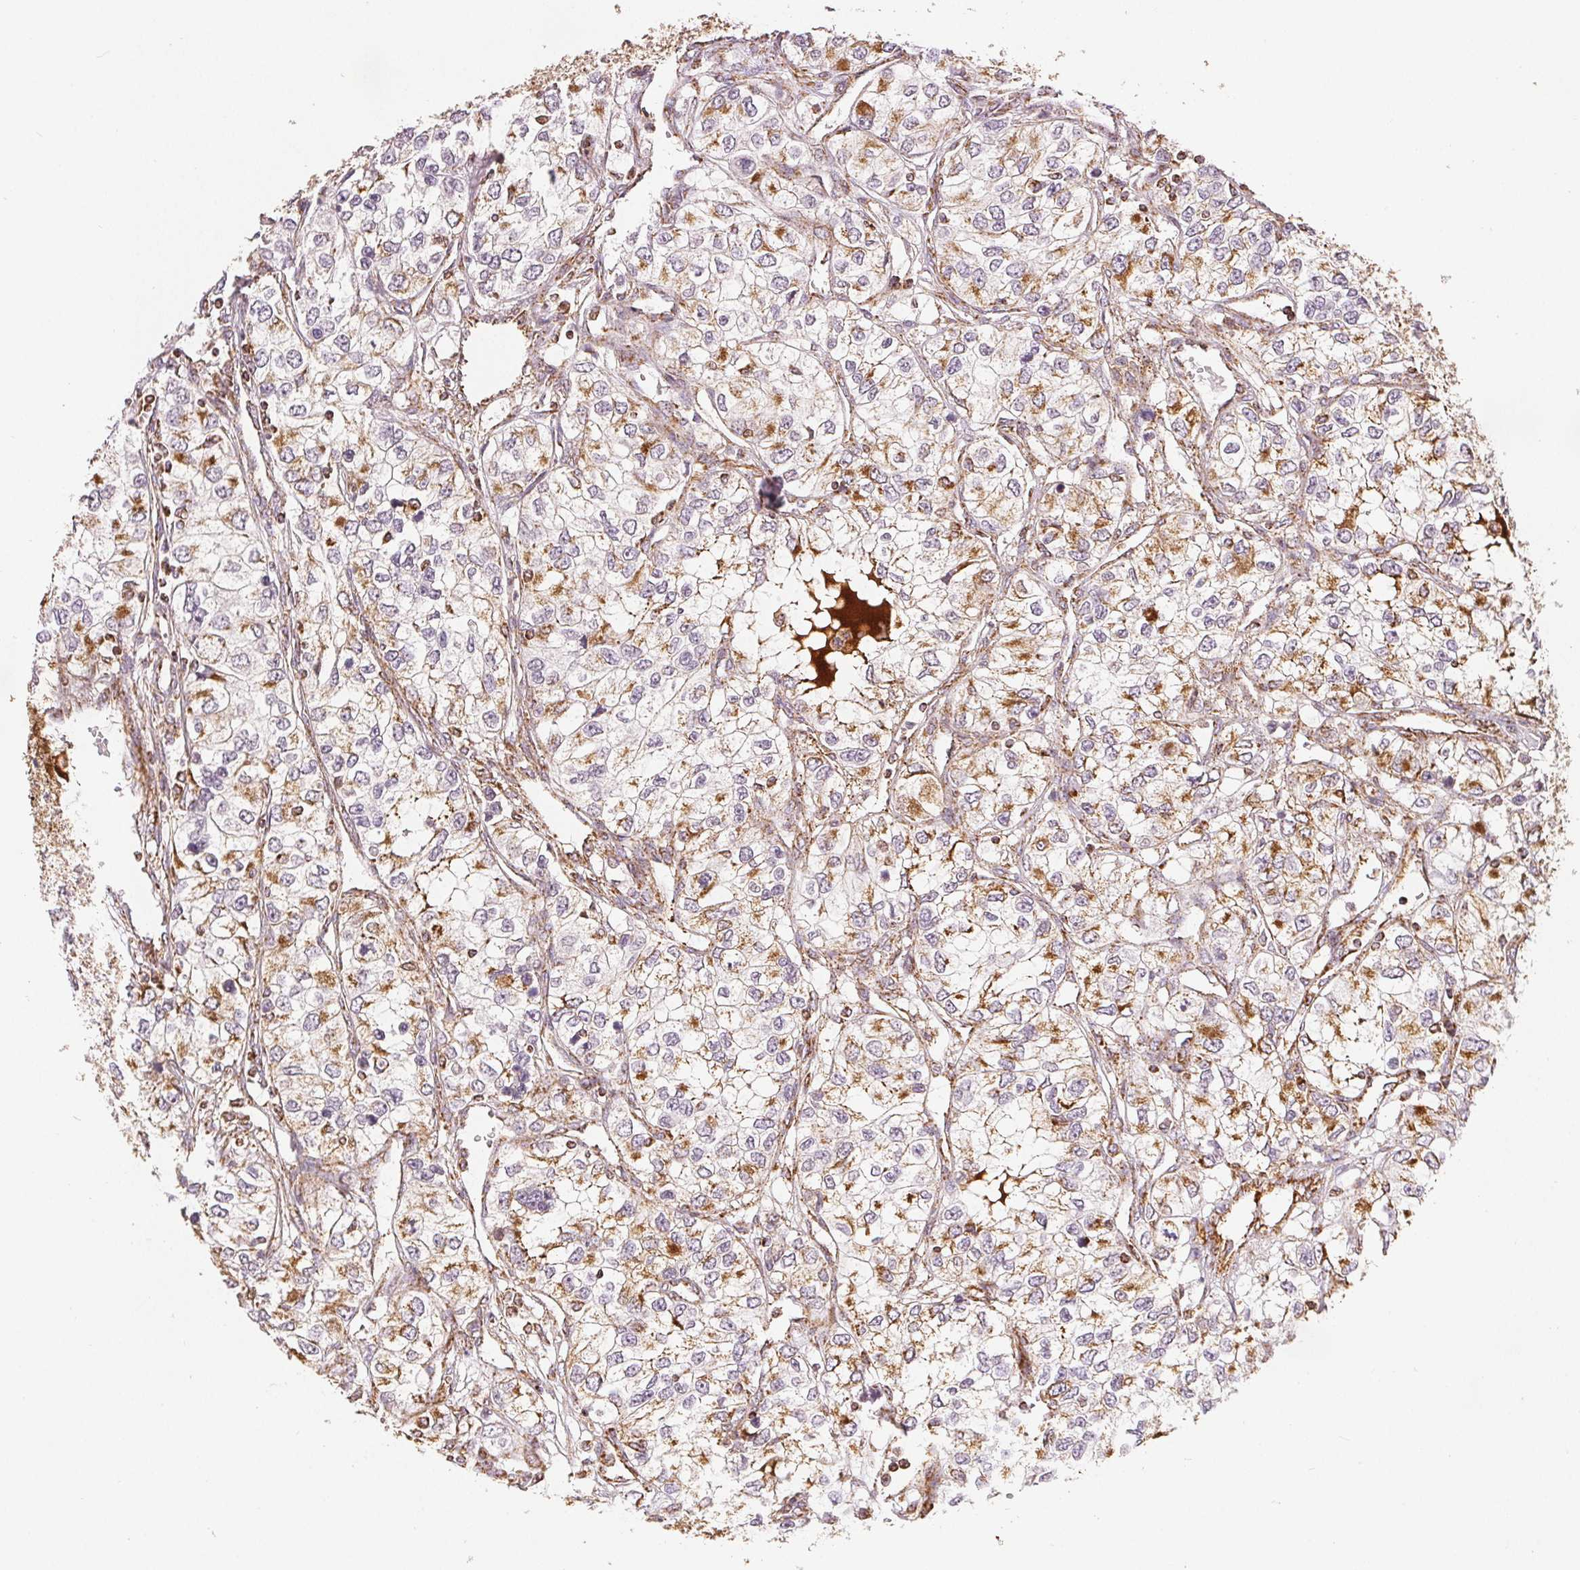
{"staining": {"intensity": "moderate", "quantity": "25%-75%", "location": "cytoplasmic/membranous"}, "tissue": "renal cancer", "cell_type": "Tumor cells", "image_type": "cancer", "snomed": [{"axis": "morphology", "description": "Adenocarcinoma, NOS"}, {"axis": "topography", "description": "Kidney"}], "caption": "Renal cancer tissue shows moderate cytoplasmic/membranous expression in approximately 25%-75% of tumor cells", "gene": "SDHB", "patient": {"sex": "female", "age": 59}}